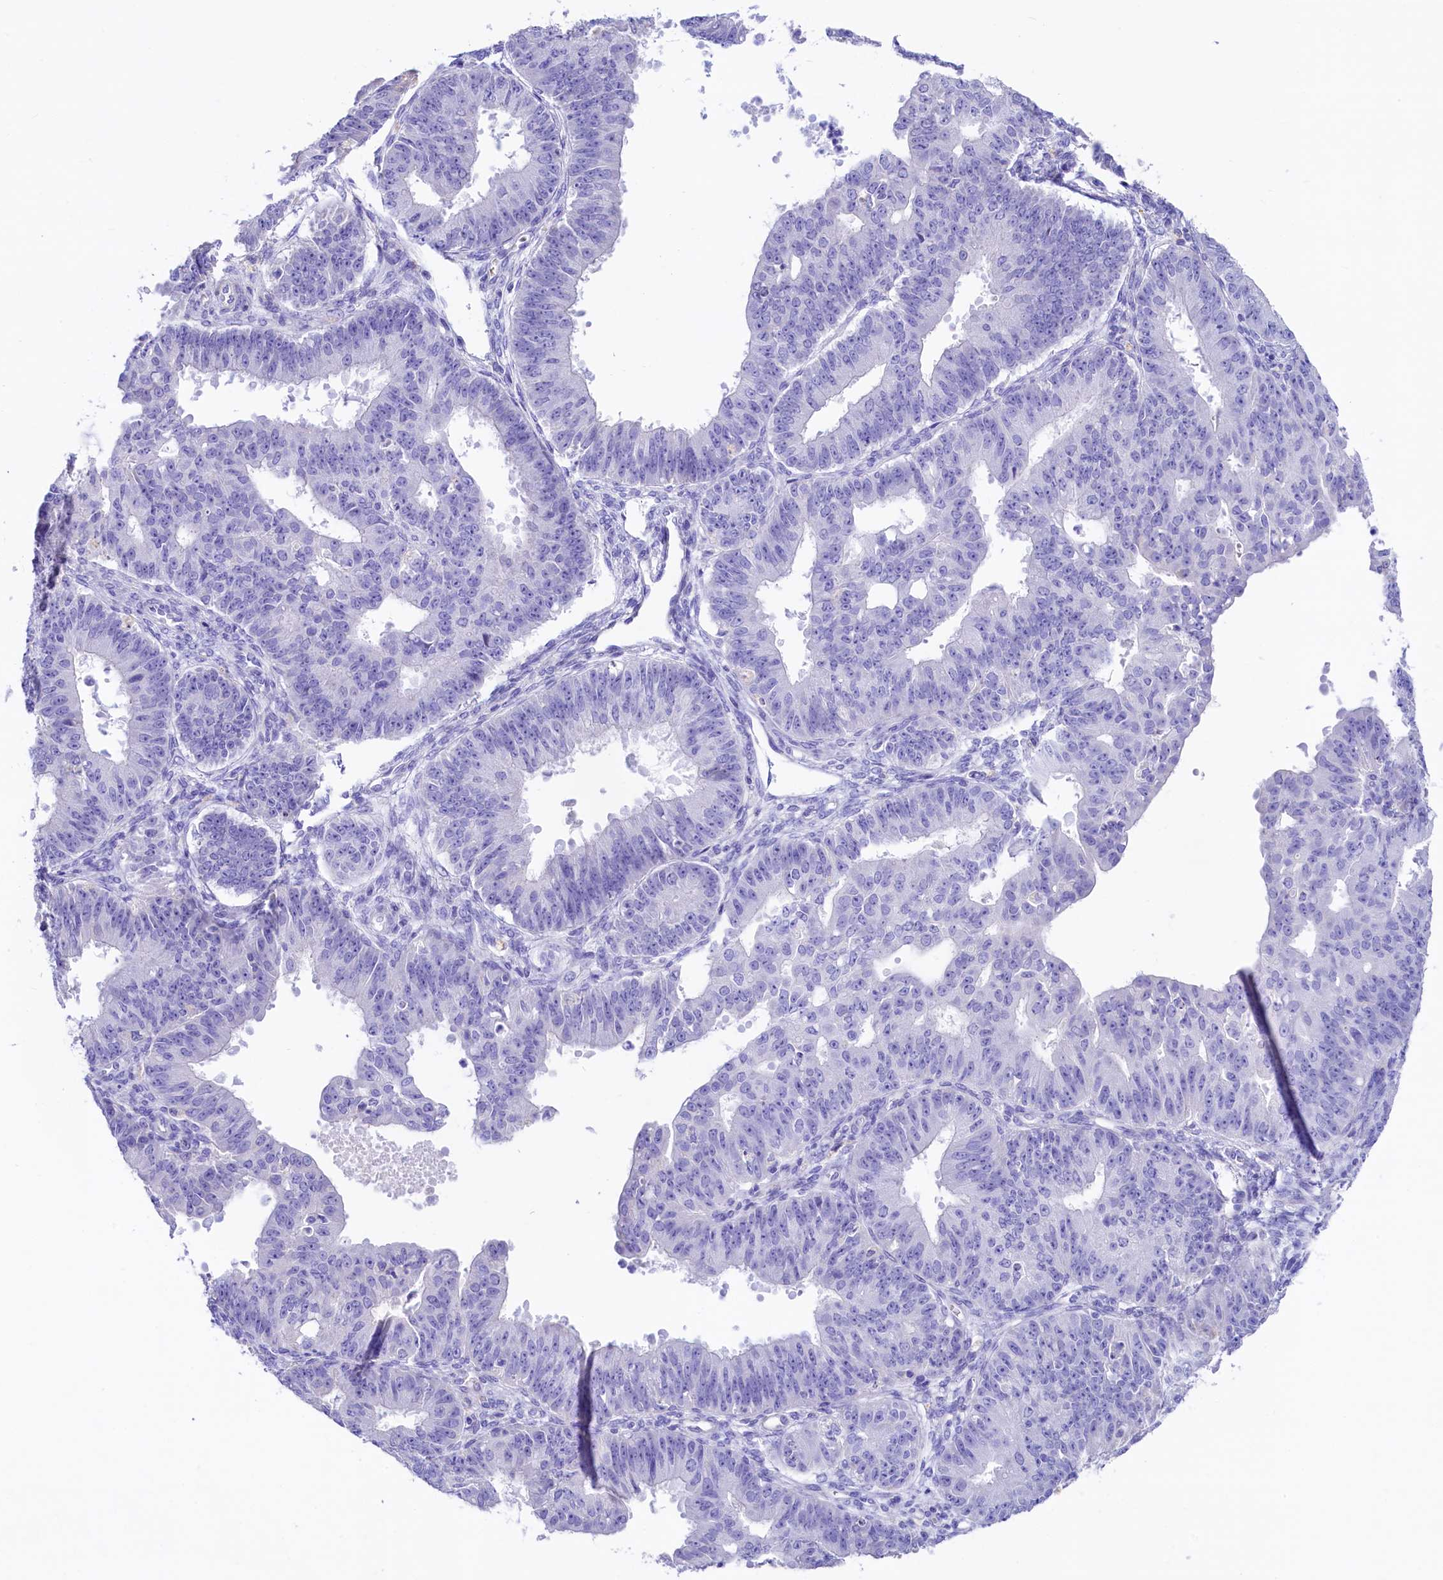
{"staining": {"intensity": "negative", "quantity": "none", "location": "none"}, "tissue": "ovarian cancer", "cell_type": "Tumor cells", "image_type": "cancer", "snomed": [{"axis": "morphology", "description": "Carcinoma, endometroid"}, {"axis": "topography", "description": "Appendix"}, {"axis": "topography", "description": "Ovary"}], "caption": "A micrograph of endometroid carcinoma (ovarian) stained for a protein displays no brown staining in tumor cells.", "gene": "RBP3", "patient": {"sex": "female", "age": 42}}